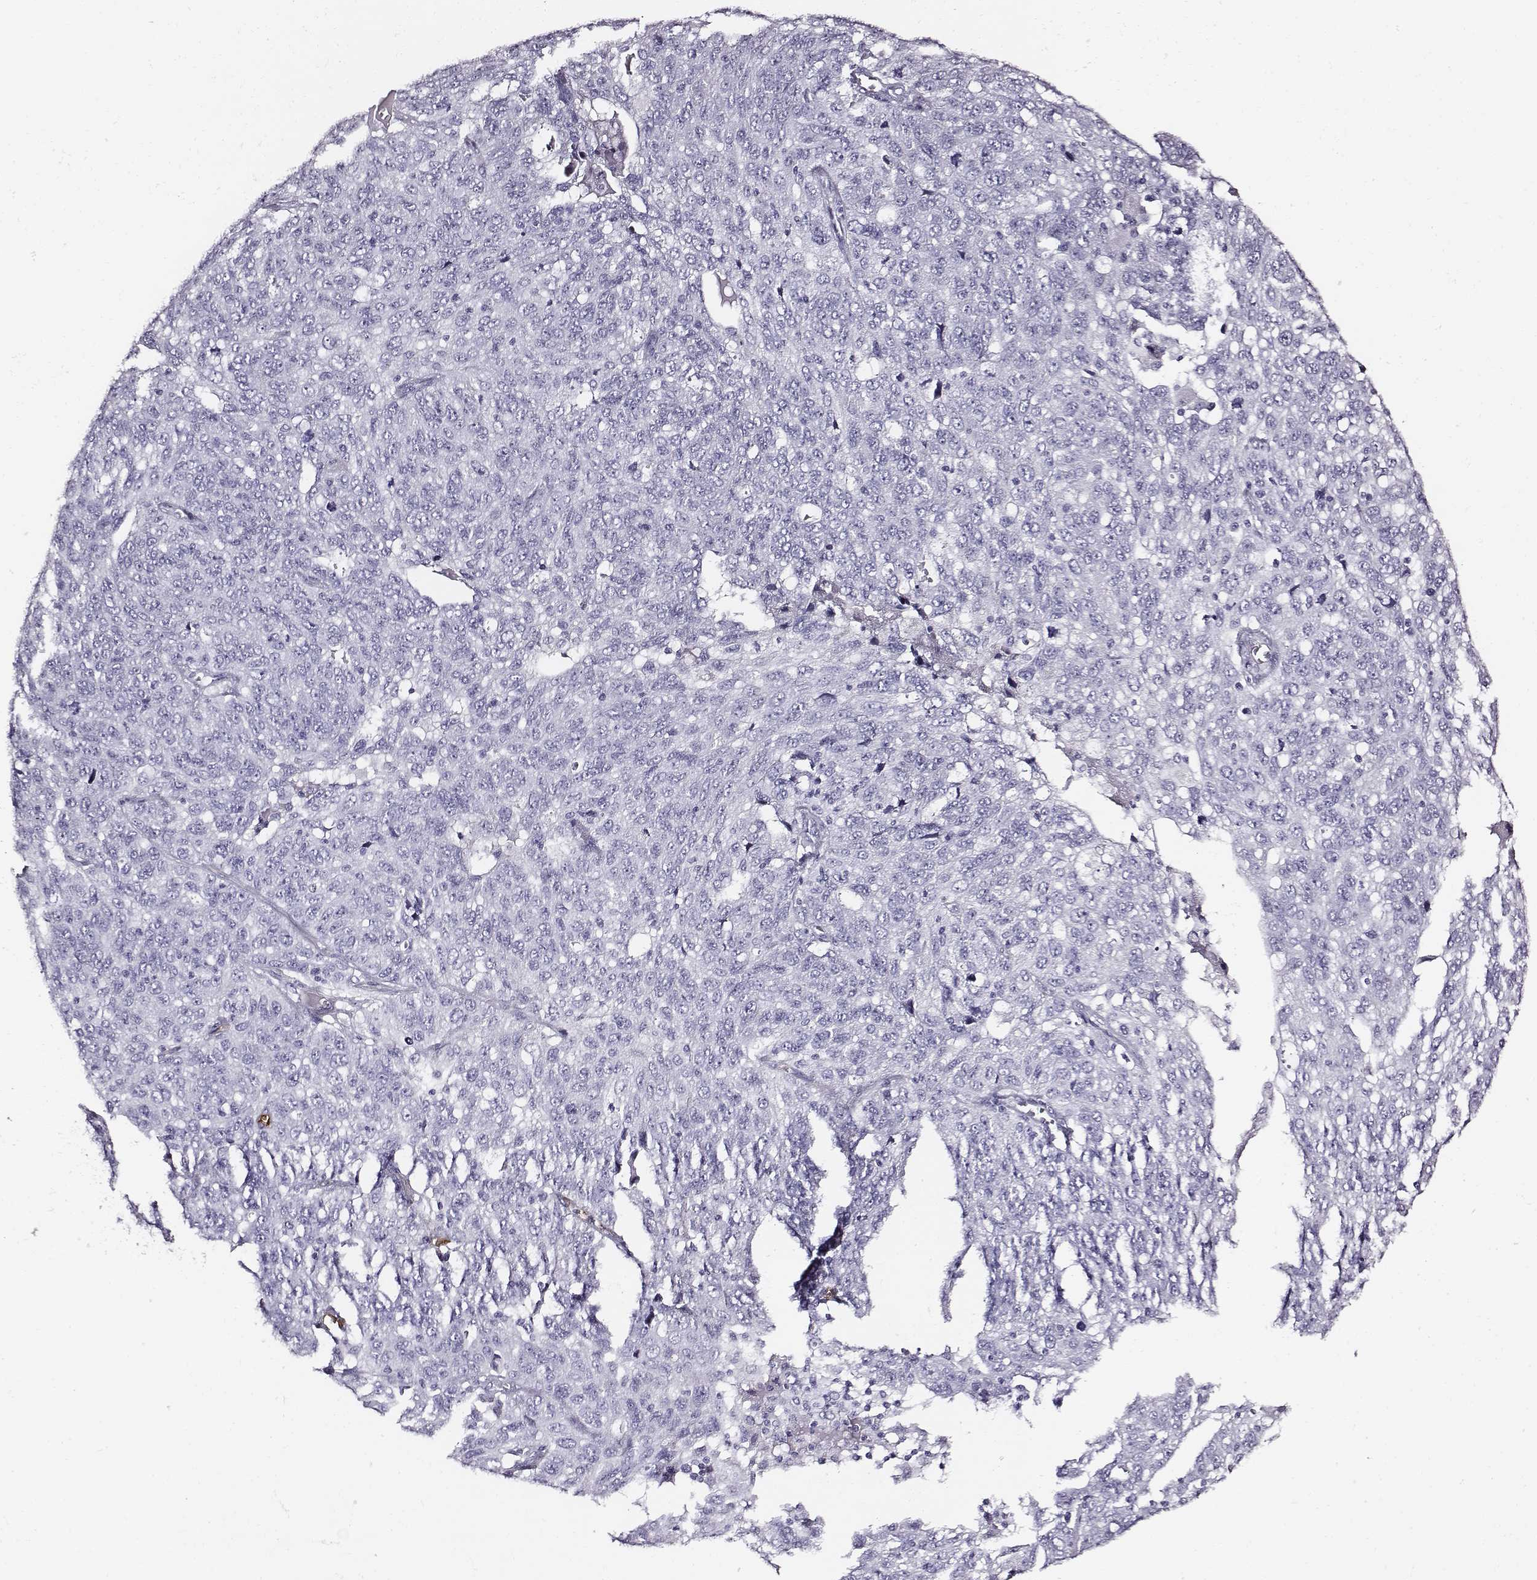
{"staining": {"intensity": "negative", "quantity": "none", "location": "none"}, "tissue": "ovarian cancer", "cell_type": "Tumor cells", "image_type": "cancer", "snomed": [{"axis": "morphology", "description": "Cystadenocarcinoma, serous, NOS"}, {"axis": "topography", "description": "Ovary"}], "caption": "Tumor cells show no significant protein expression in serous cystadenocarcinoma (ovarian). (DAB IHC with hematoxylin counter stain).", "gene": "DPEP1", "patient": {"sex": "female", "age": 71}}